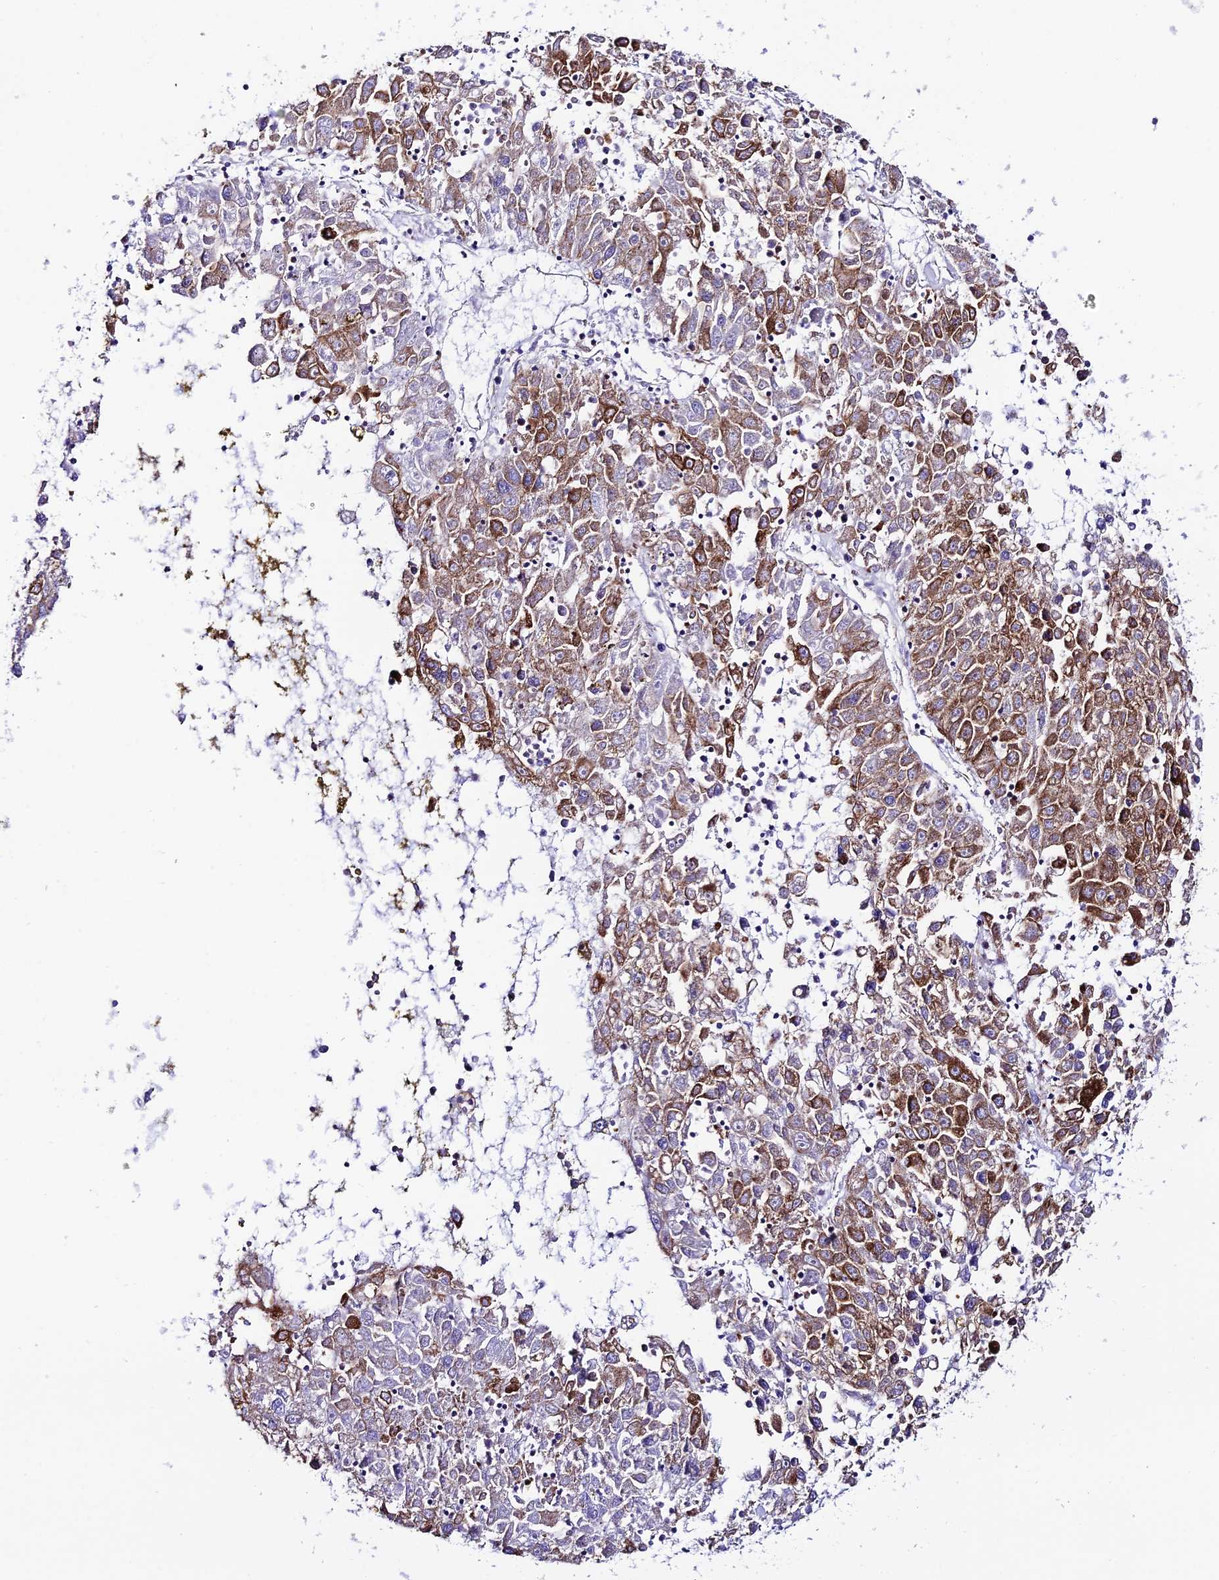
{"staining": {"intensity": "strong", "quantity": "25%-75%", "location": "cytoplasmic/membranous"}, "tissue": "liver cancer", "cell_type": "Tumor cells", "image_type": "cancer", "snomed": [{"axis": "morphology", "description": "Carcinoma, Hepatocellular, NOS"}, {"axis": "topography", "description": "Liver"}], "caption": "Liver hepatocellular carcinoma tissue reveals strong cytoplasmic/membranous staining in about 25%-75% of tumor cells", "gene": "TUBGCP6", "patient": {"sex": "male", "age": 49}}